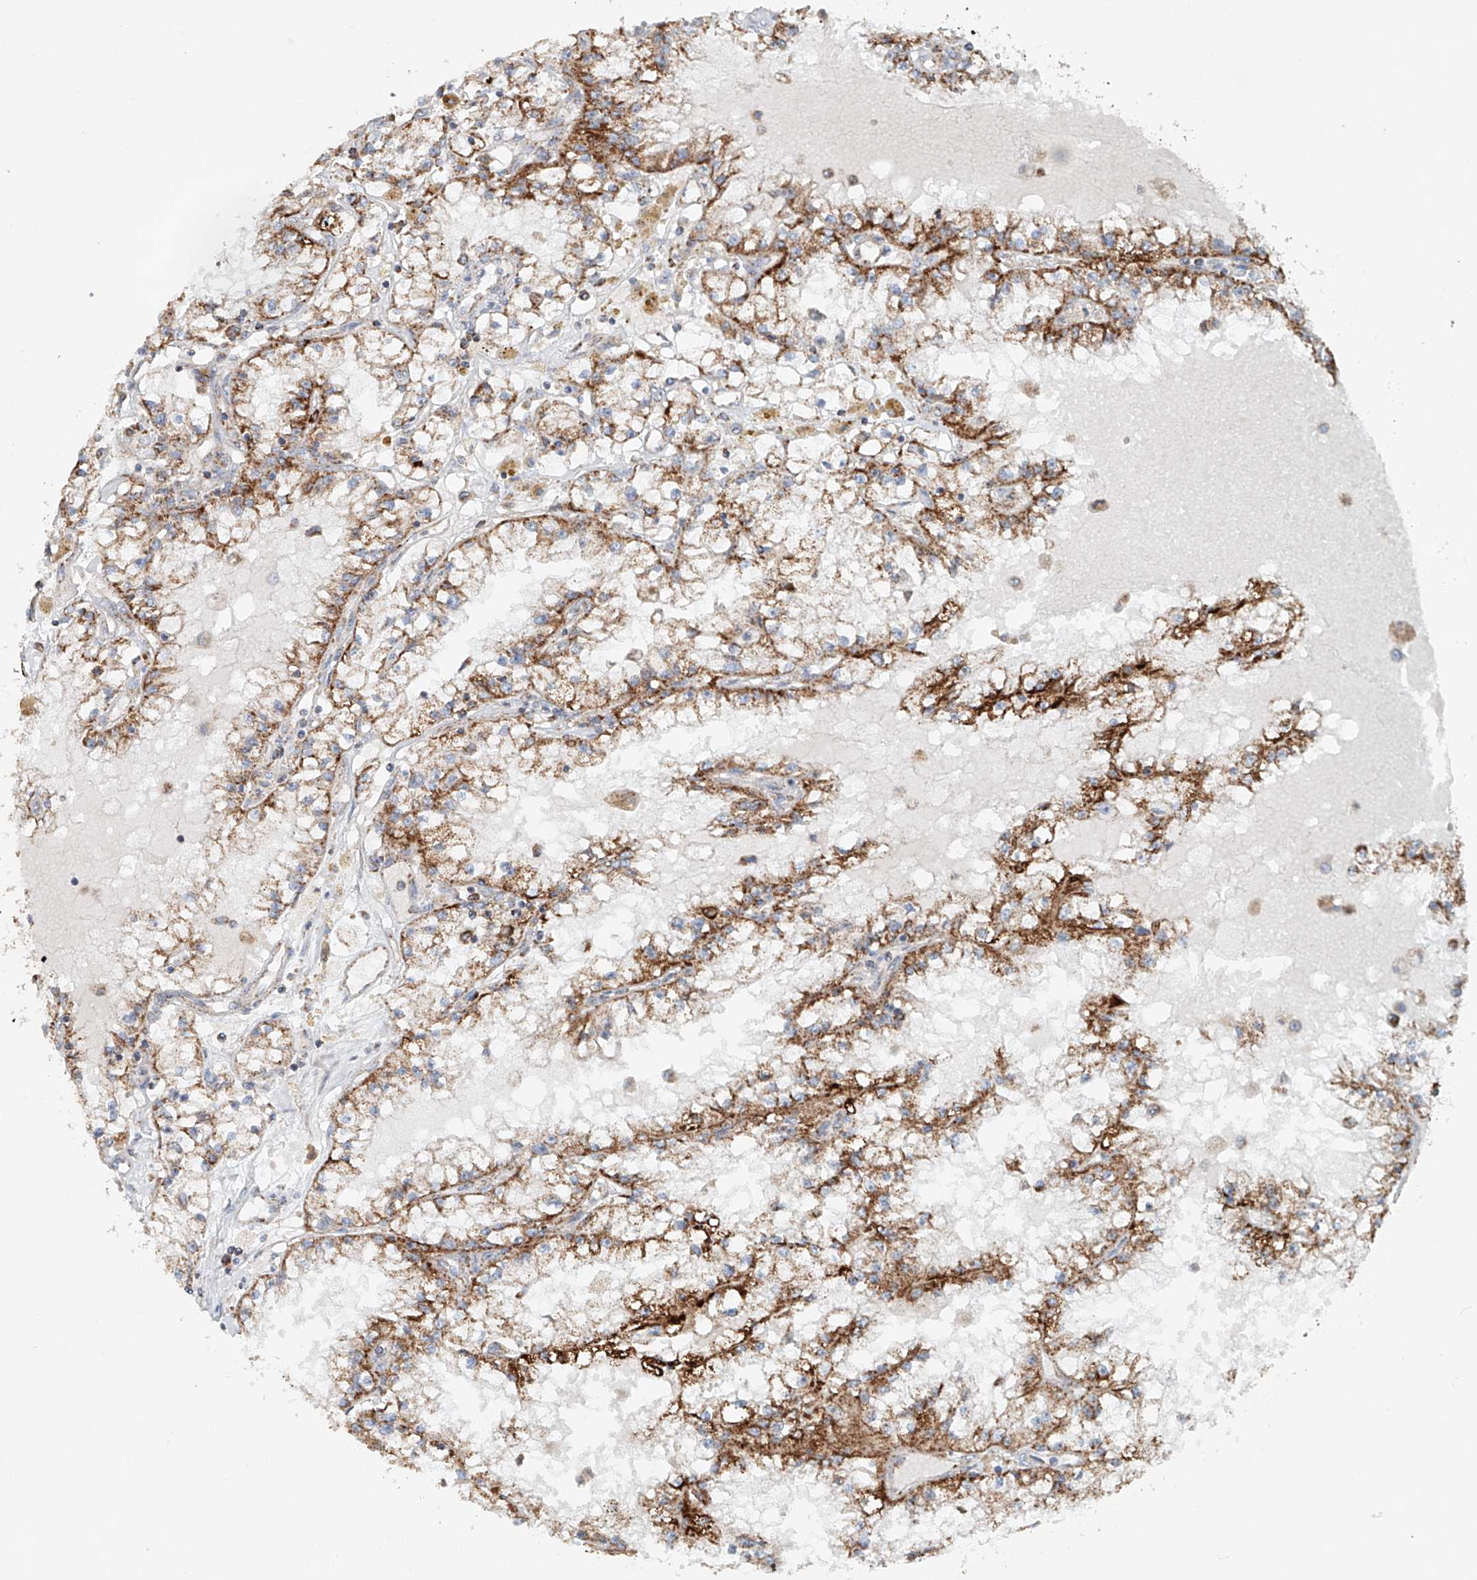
{"staining": {"intensity": "moderate", "quantity": ">75%", "location": "cytoplasmic/membranous"}, "tissue": "renal cancer", "cell_type": "Tumor cells", "image_type": "cancer", "snomed": [{"axis": "morphology", "description": "Adenocarcinoma, NOS"}, {"axis": "topography", "description": "Kidney"}], "caption": "The immunohistochemical stain shows moderate cytoplasmic/membranous positivity in tumor cells of renal adenocarcinoma tissue. Nuclei are stained in blue.", "gene": "CARD10", "patient": {"sex": "male", "age": 56}}